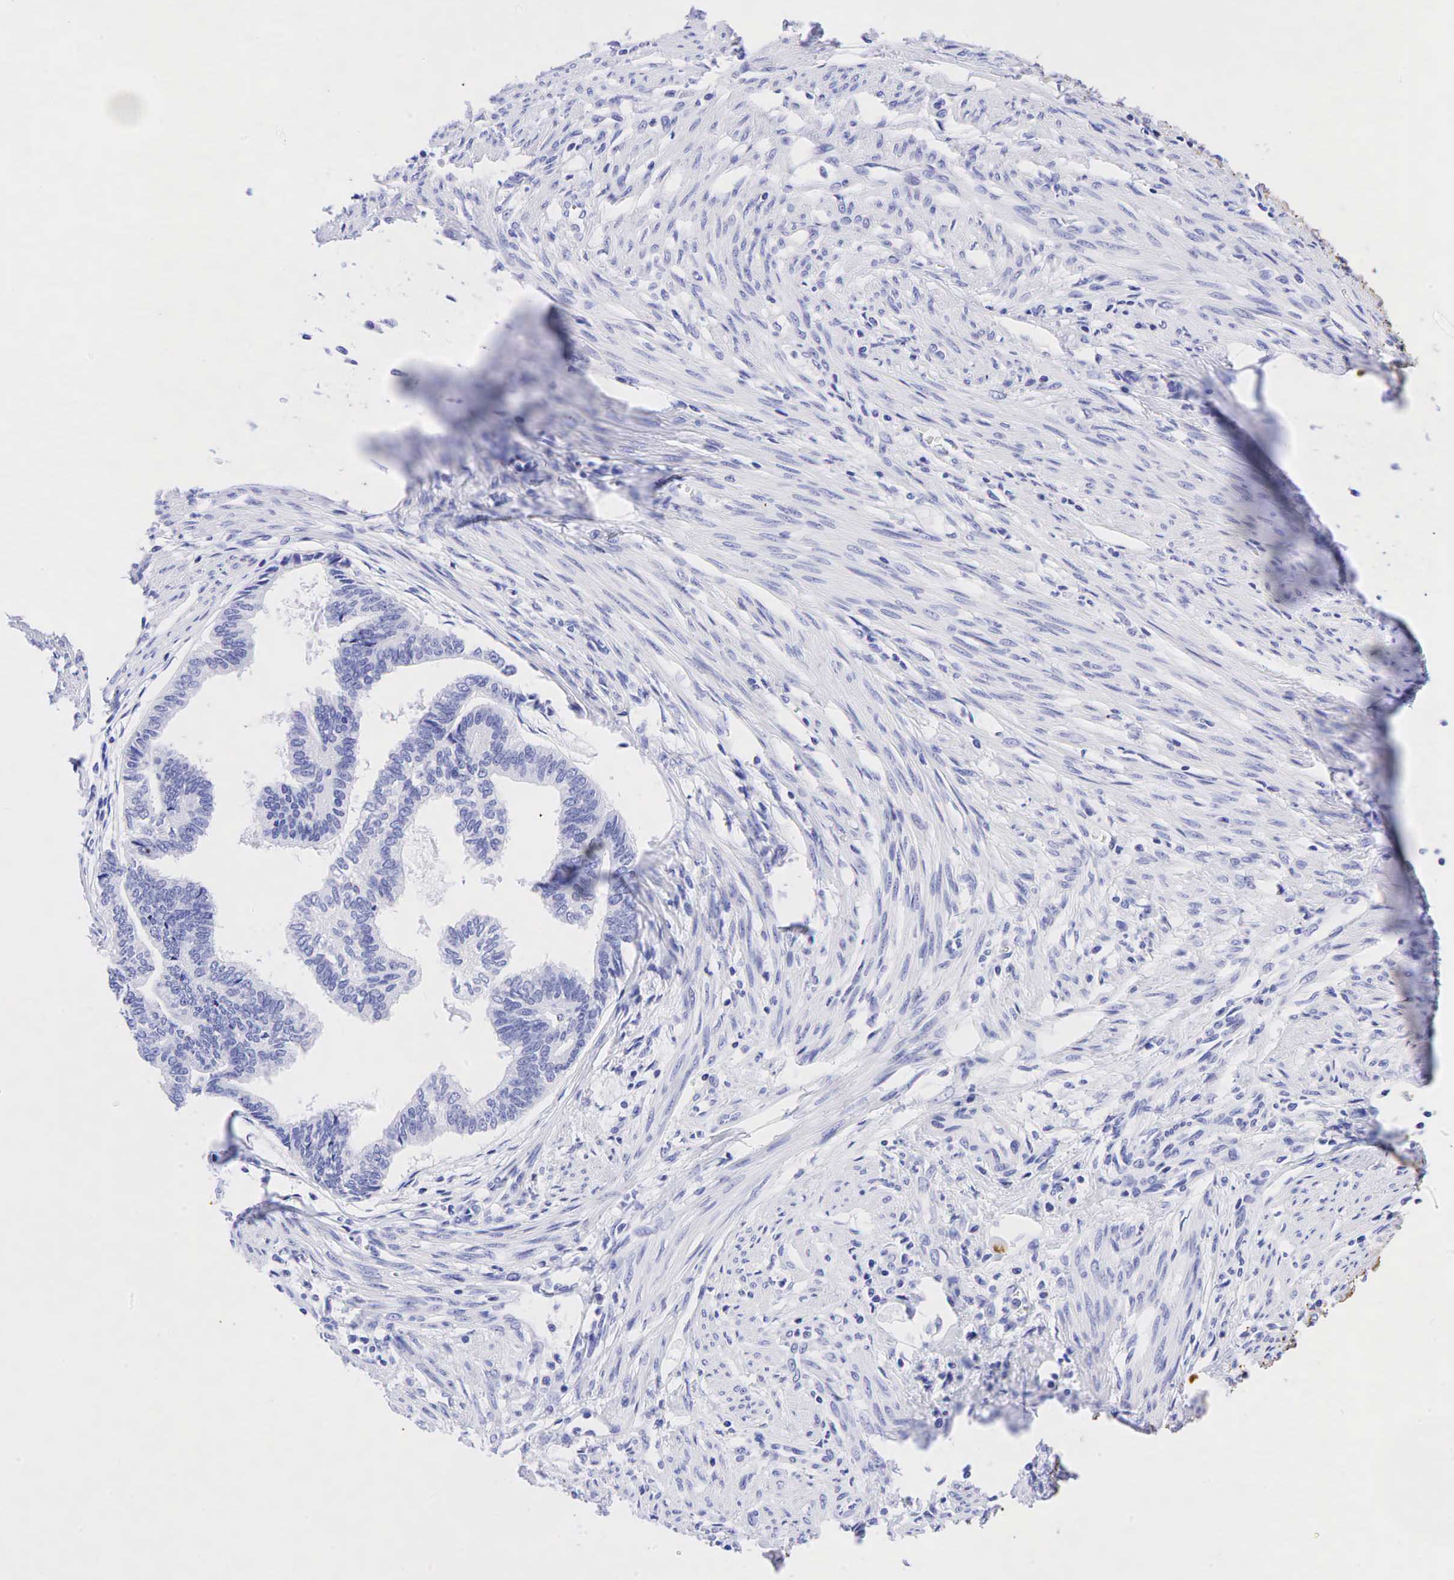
{"staining": {"intensity": "negative", "quantity": "none", "location": "none"}, "tissue": "endometrial cancer", "cell_type": "Tumor cells", "image_type": "cancer", "snomed": [{"axis": "morphology", "description": "Adenocarcinoma, NOS"}, {"axis": "topography", "description": "Endometrium"}], "caption": "A photomicrograph of human adenocarcinoma (endometrial) is negative for staining in tumor cells.", "gene": "KRT7", "patient": {"sex": "female", "age": 75}}